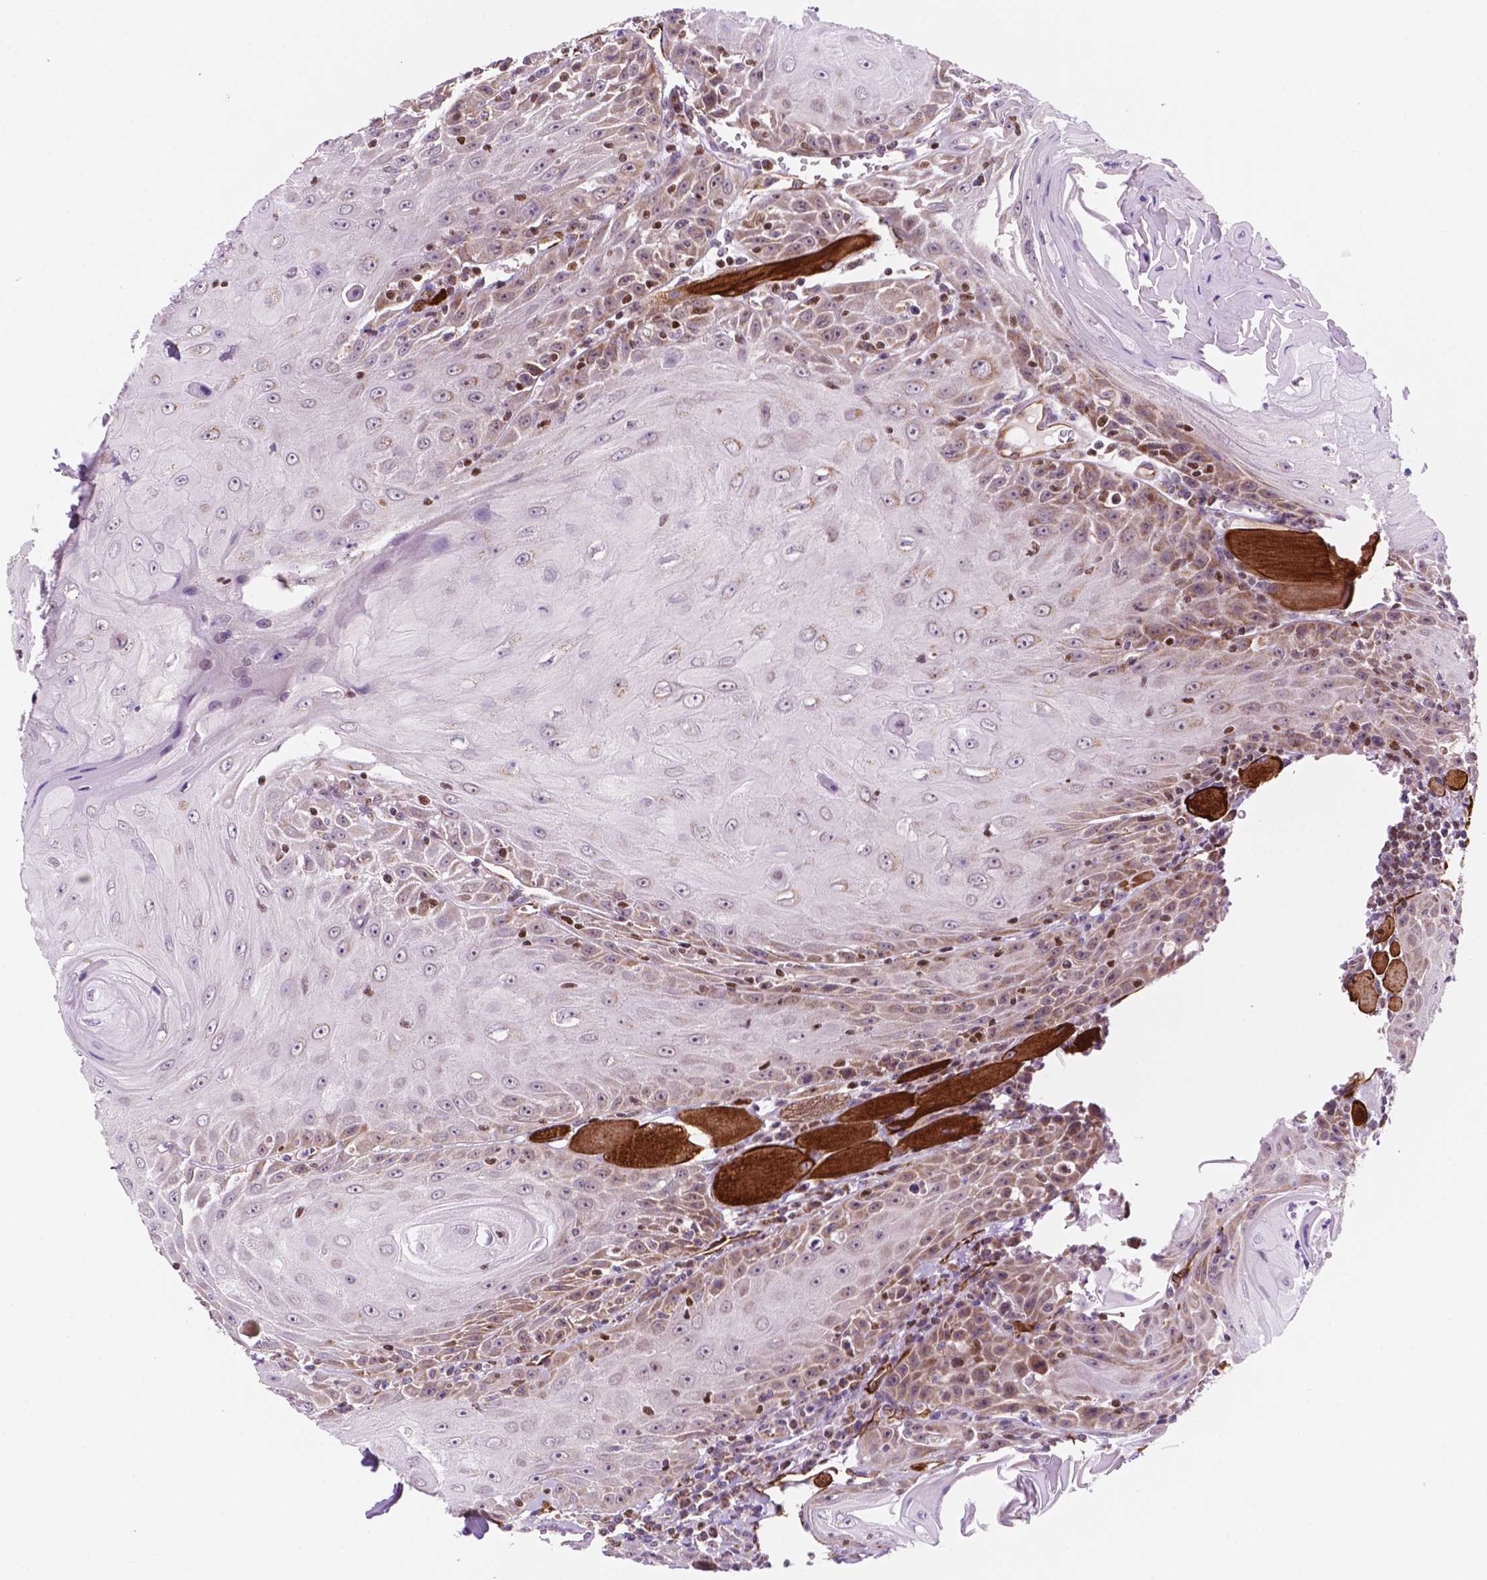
{"staining": {"intensity": "weak", "quantity": "25%-75%", "location": "cytoplasmic/membranous"}, "tissue": "head and neck cancer", "cell_type": "Tumor cells", "image_type": "cancer", "snomed": [{"axis": "morphology", "description": "Squamous cell carcinoma, NOS"}, {"axis": "topography", "description": "Head-Neck"}], "caption": "Head and neck cancer (squamous cell carcinoma) tissue exhibits weak cytoplasmic/membranous positivity in approximately 25%-75% of tumor cells, visualized by immunohistochemistry.", "gene": "GEMIN4", "patient": {"sex": "male", "age": 52}}